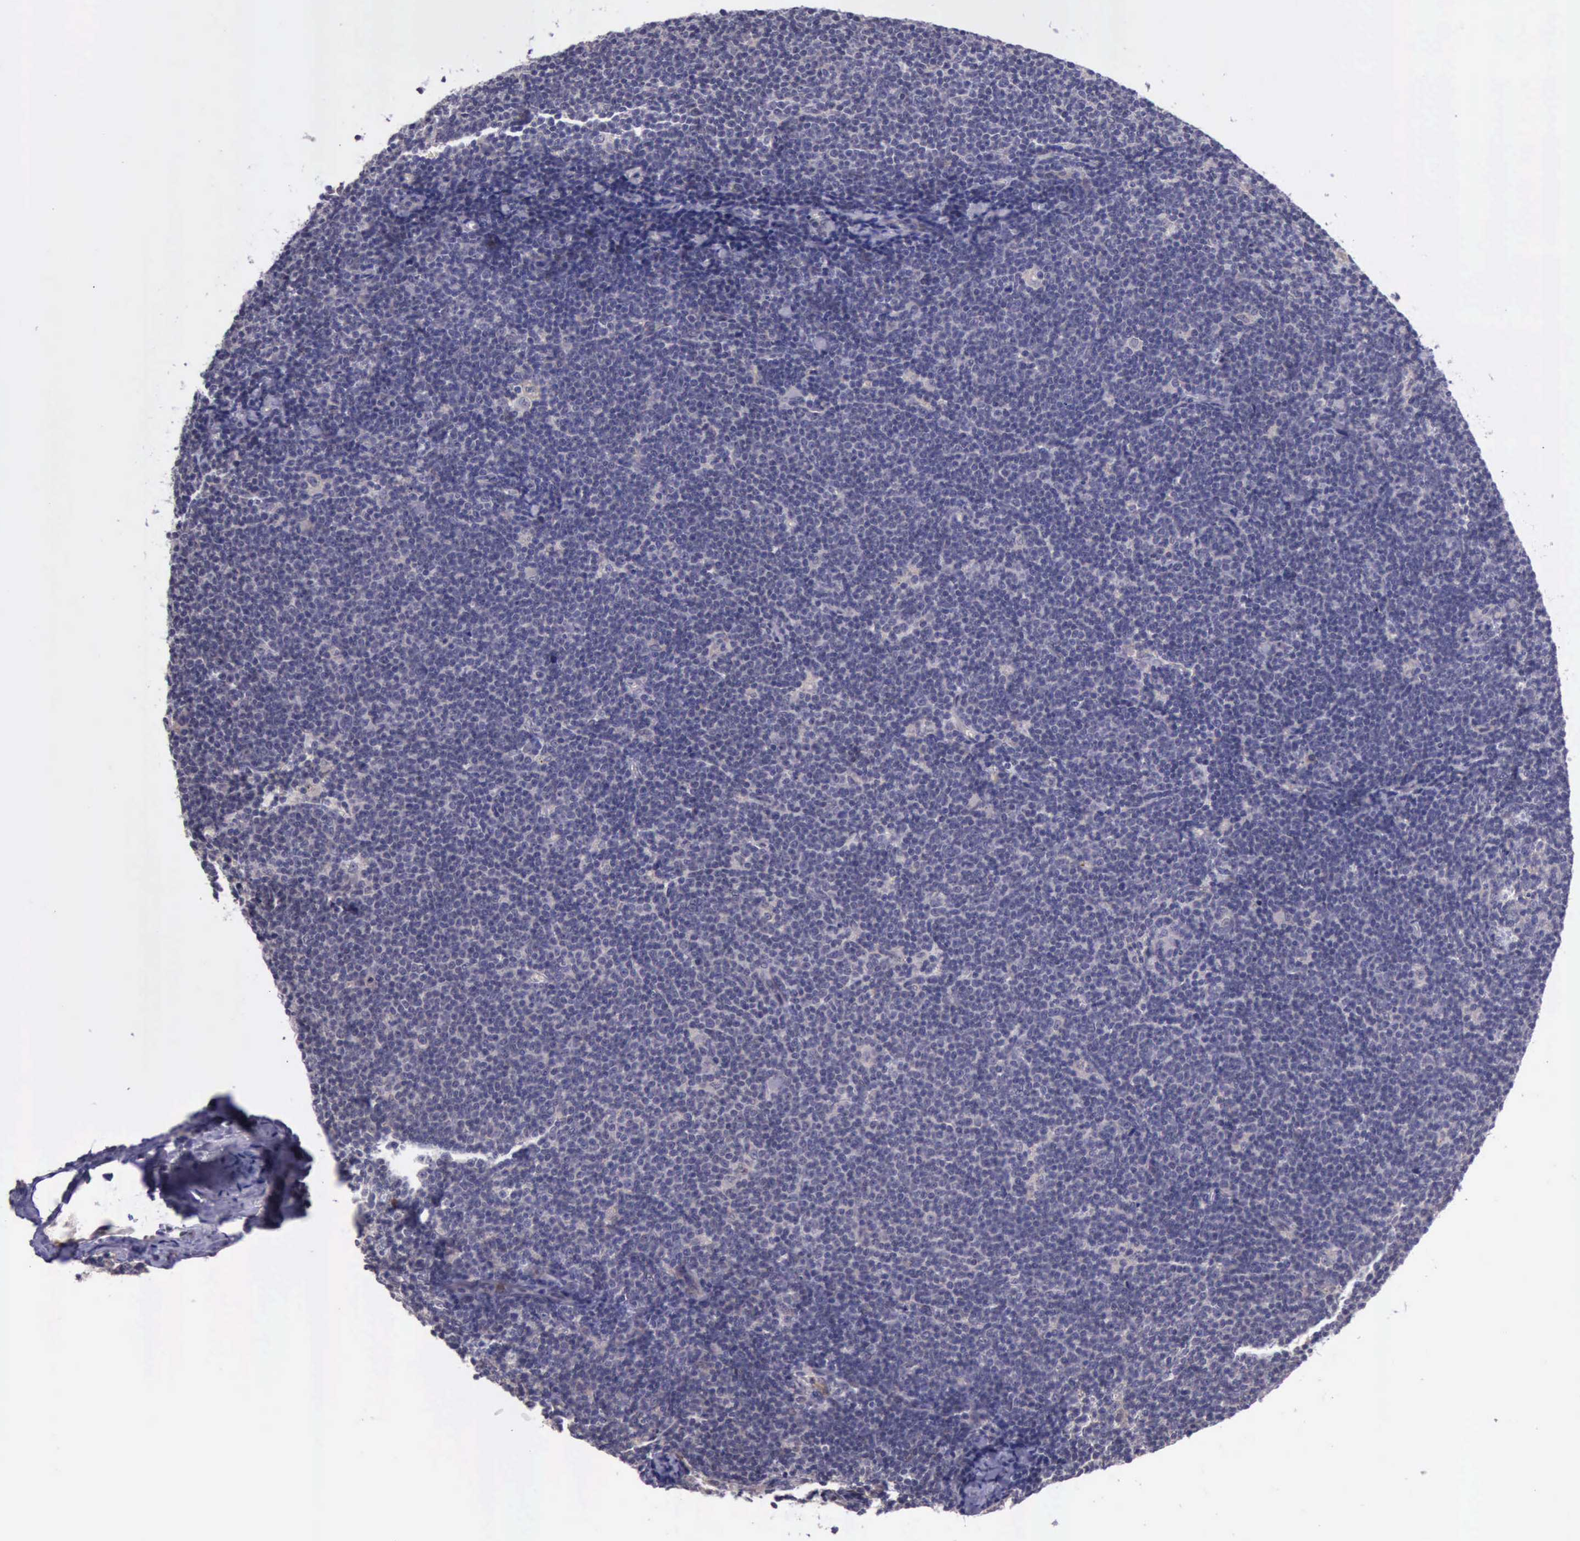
{"staining": {"intensity": "negative", "quantity": "none", "location": "none"}, "tissue": "lymphoma", "cell_type": "Tumor cells", "image_type": "cancer", "snomed": [{"axis": "morphology", "description": "Malignant lymphoma, non-Hodgkin's type, Low grade"}, {"axis": "topography", "description": "Lymph node"}], "caption": "The histopathology image reveals no significant positivity in tumor cells of malignant lymphoma, non-Hodgkin's type (low-grade). (Stains: DAB immunohistochemistry with hematoxylin counter stain, Microscopy: brightfield microscopy at high magnification).", "gene": "PLEK2", "patient": {"sex": "male", "age": 65}}